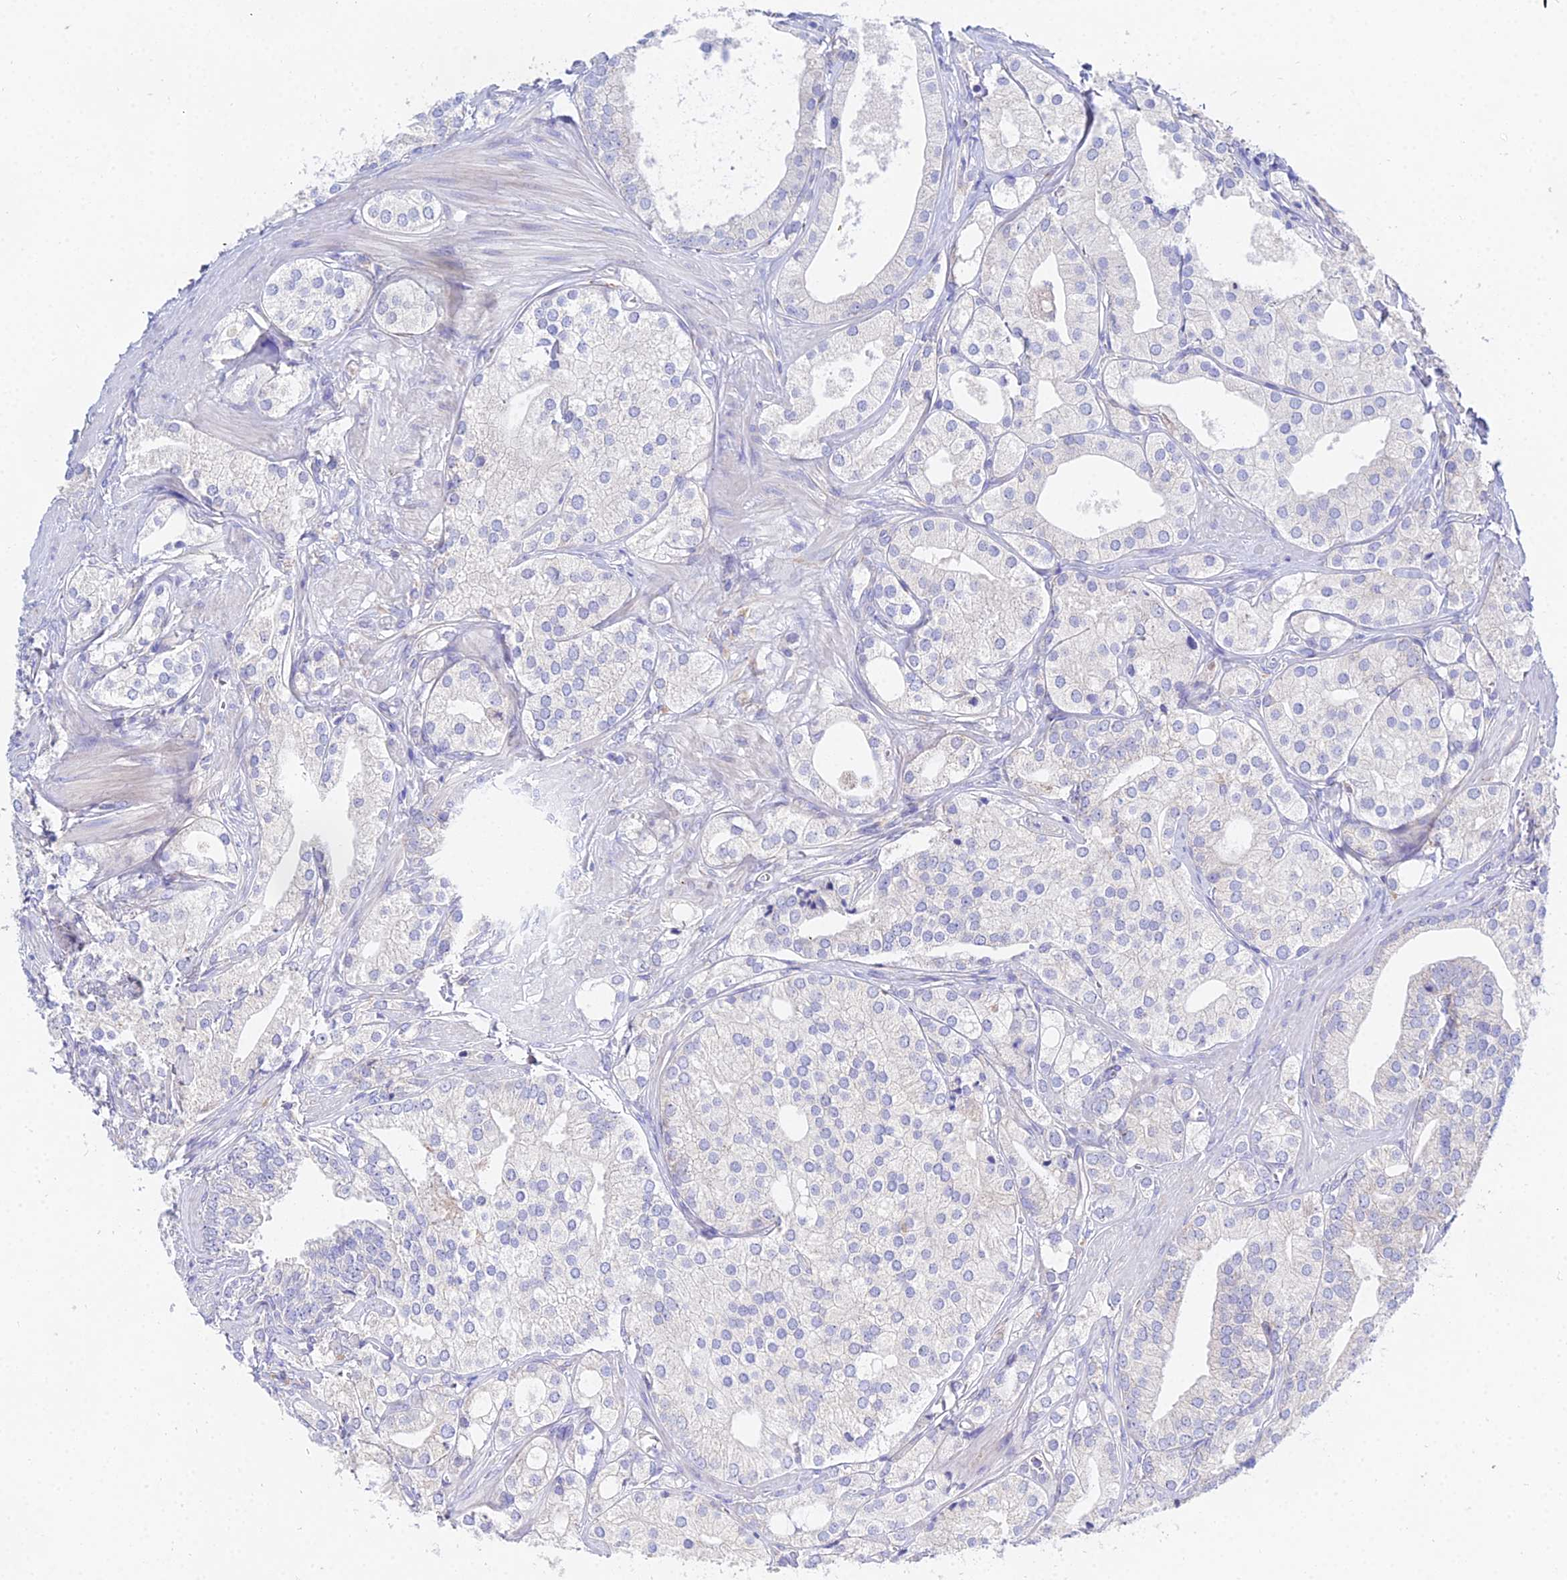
{"staining": {"intensity": "negative", "quantity": "none", "location": "none"}, "tissue": "prostate cancer", "cell_type": "Tumor cells", "image_type": "cancer", "snomed": [{"axis": "morphology", "description": "Adenocarcinoma, High grade"}, {"axis": "topography", "description": "Prostate"}], "caption": "The image displays no significant expression in tumor cells of prostate cancer (high-grade adenocarcinoma).", "gene": "PPP2R2C", "patient": {"sex": "male", "age": 50}}